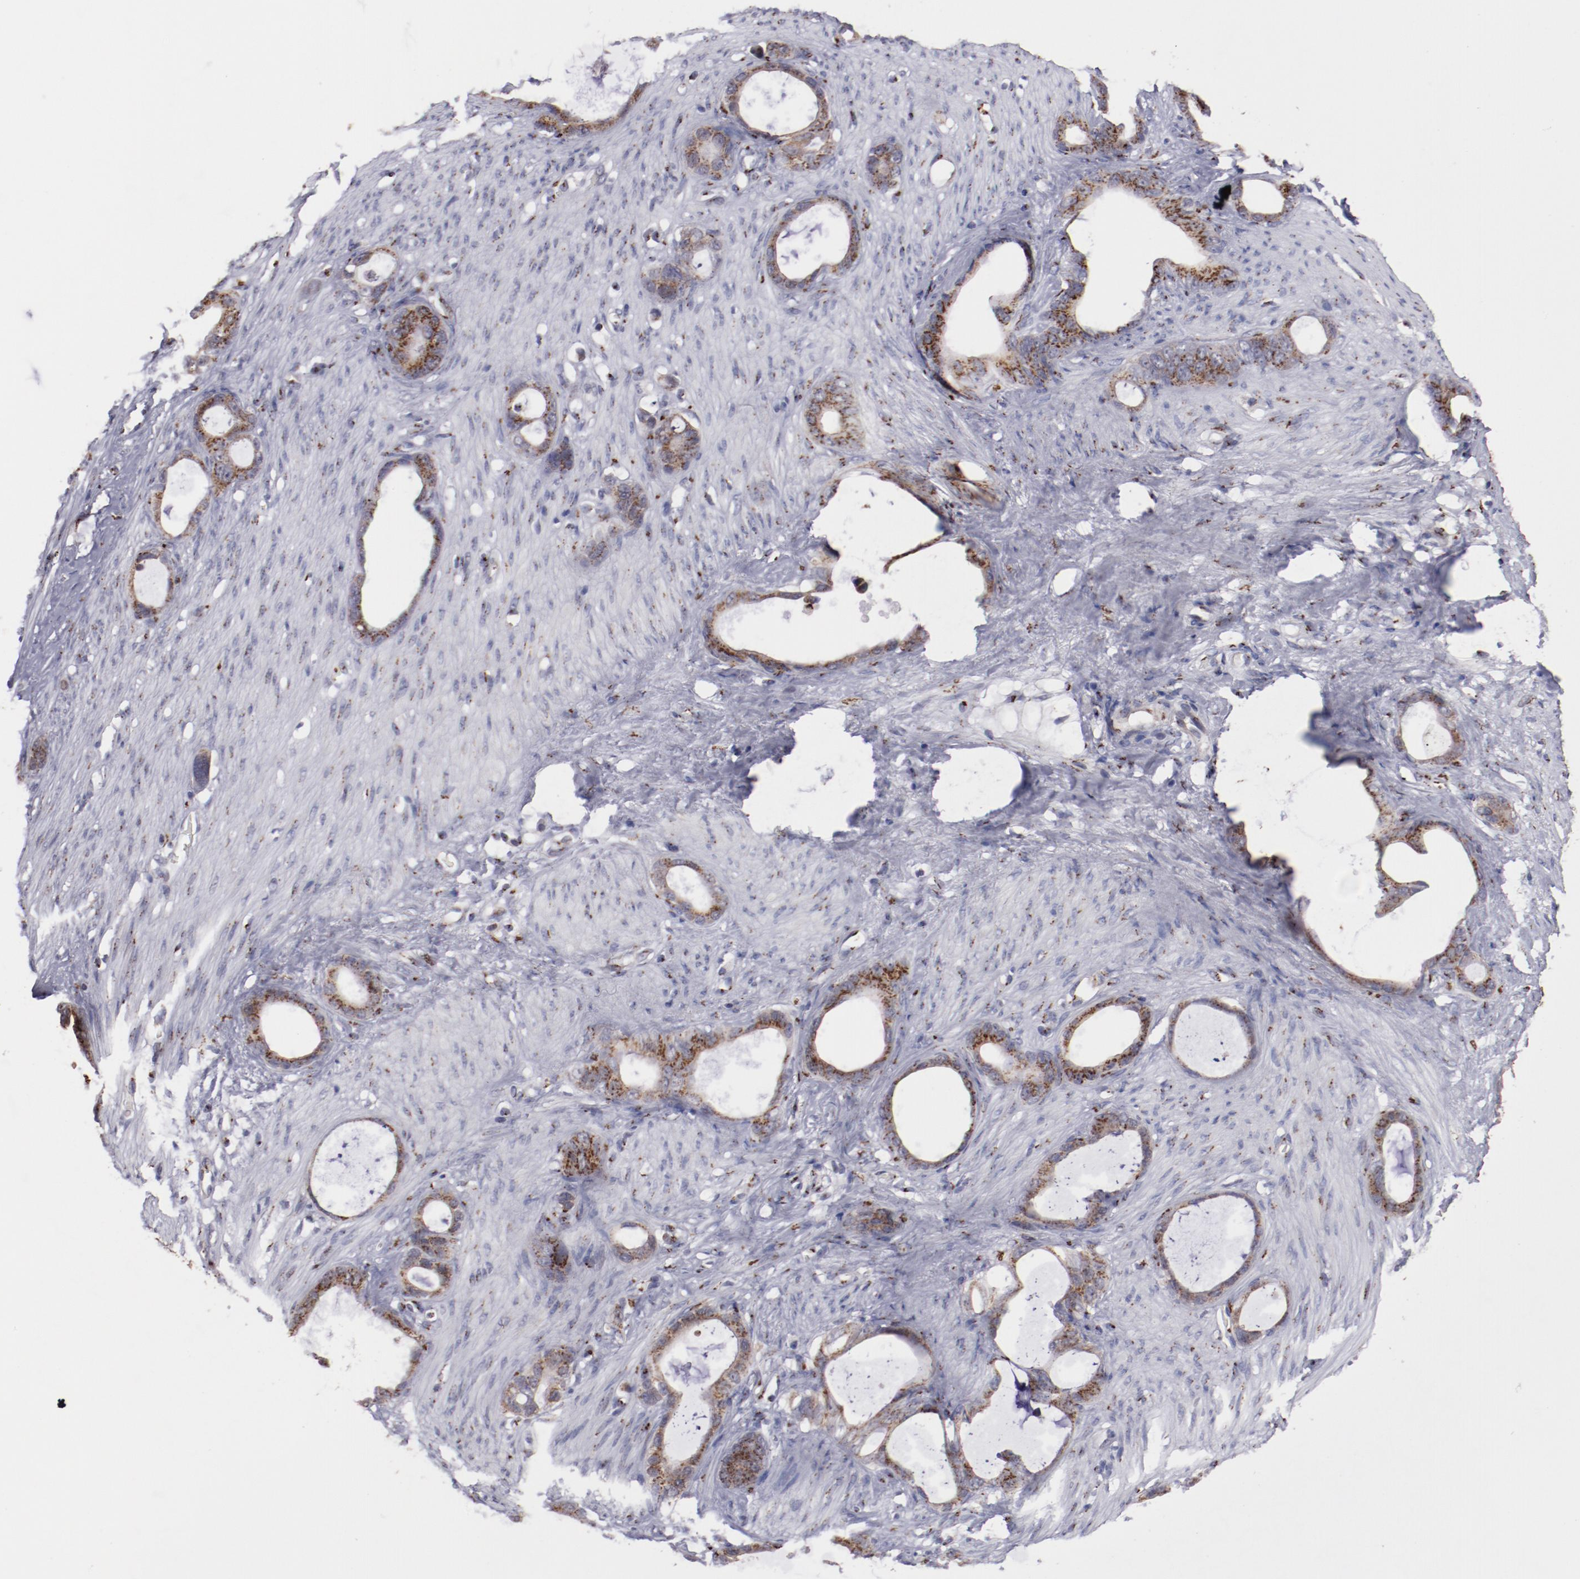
{"staining": {"intensity": "strong", "quantity": ">75%", "location": "cytoplasmic/membranous"}, "tissue": "stomach cancer", "cell_type": "Tumor cells", "image_type": "cancer", "snomed": [{"axis": "morphology", "description": "Adenocarcinoma, NOS"}, {"axis": "topography", "description": "Stomach"}], "caption": "IHC staining of stomach adenocarcinoma, which reveals high levels of strong cytoplasmic/membranous positivity in about >75% of tumor cells indicating strong cytoplasmic/membranous protein expression. The staining was performed using DAB (brown) for protein detection and nuclei were counterstained in hematoxylin (blue).", "gene": "GOLIM4", "patient": {"sex": "female", "age": 75}}